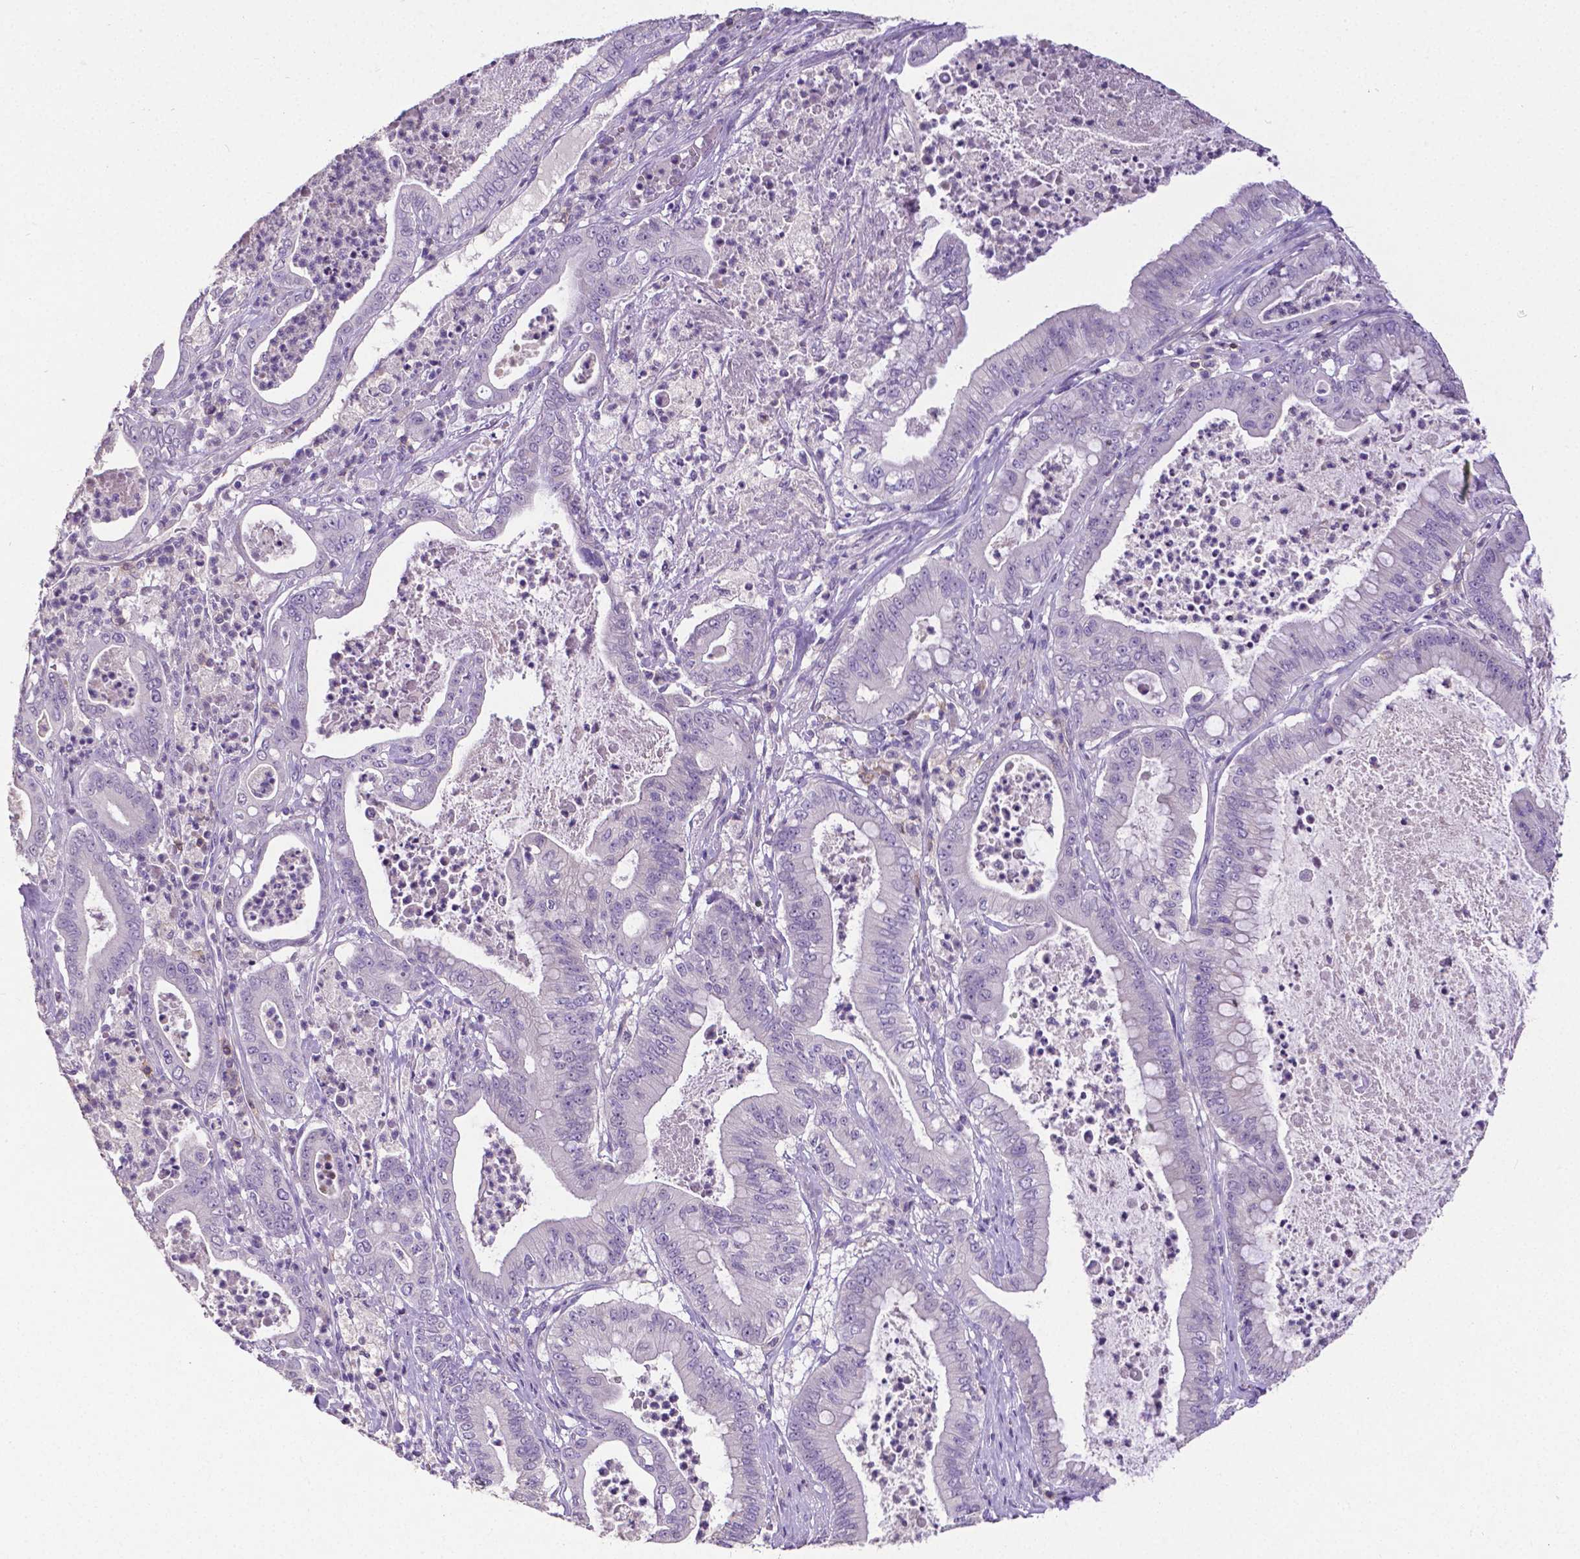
{"staining": {"intensity": "negative", "quantity": "none", "location": "none"}, "tissue": "pancreatic cancer", "cell_type": "Tumor cells", "image_type": "cancer", "snomed": [{"axis": "morphology", "description": "Adenocarcinoma, NOS"}, {"axis": "topography", "description": "Pancreas"}], "caption": "Immunohistochemical staining of human pancreatic cancer (adenocarcinoma) shows no significant positivity in tumor cells. (Stains: DAB (3,3'-diaminobenzidine) immunohistochemistry with hematoxylin counter stain, Microscopy: brightfield microscopy at high magnification).", "gene": "CD4", "patient": {"sex": "male", "age": 71}}